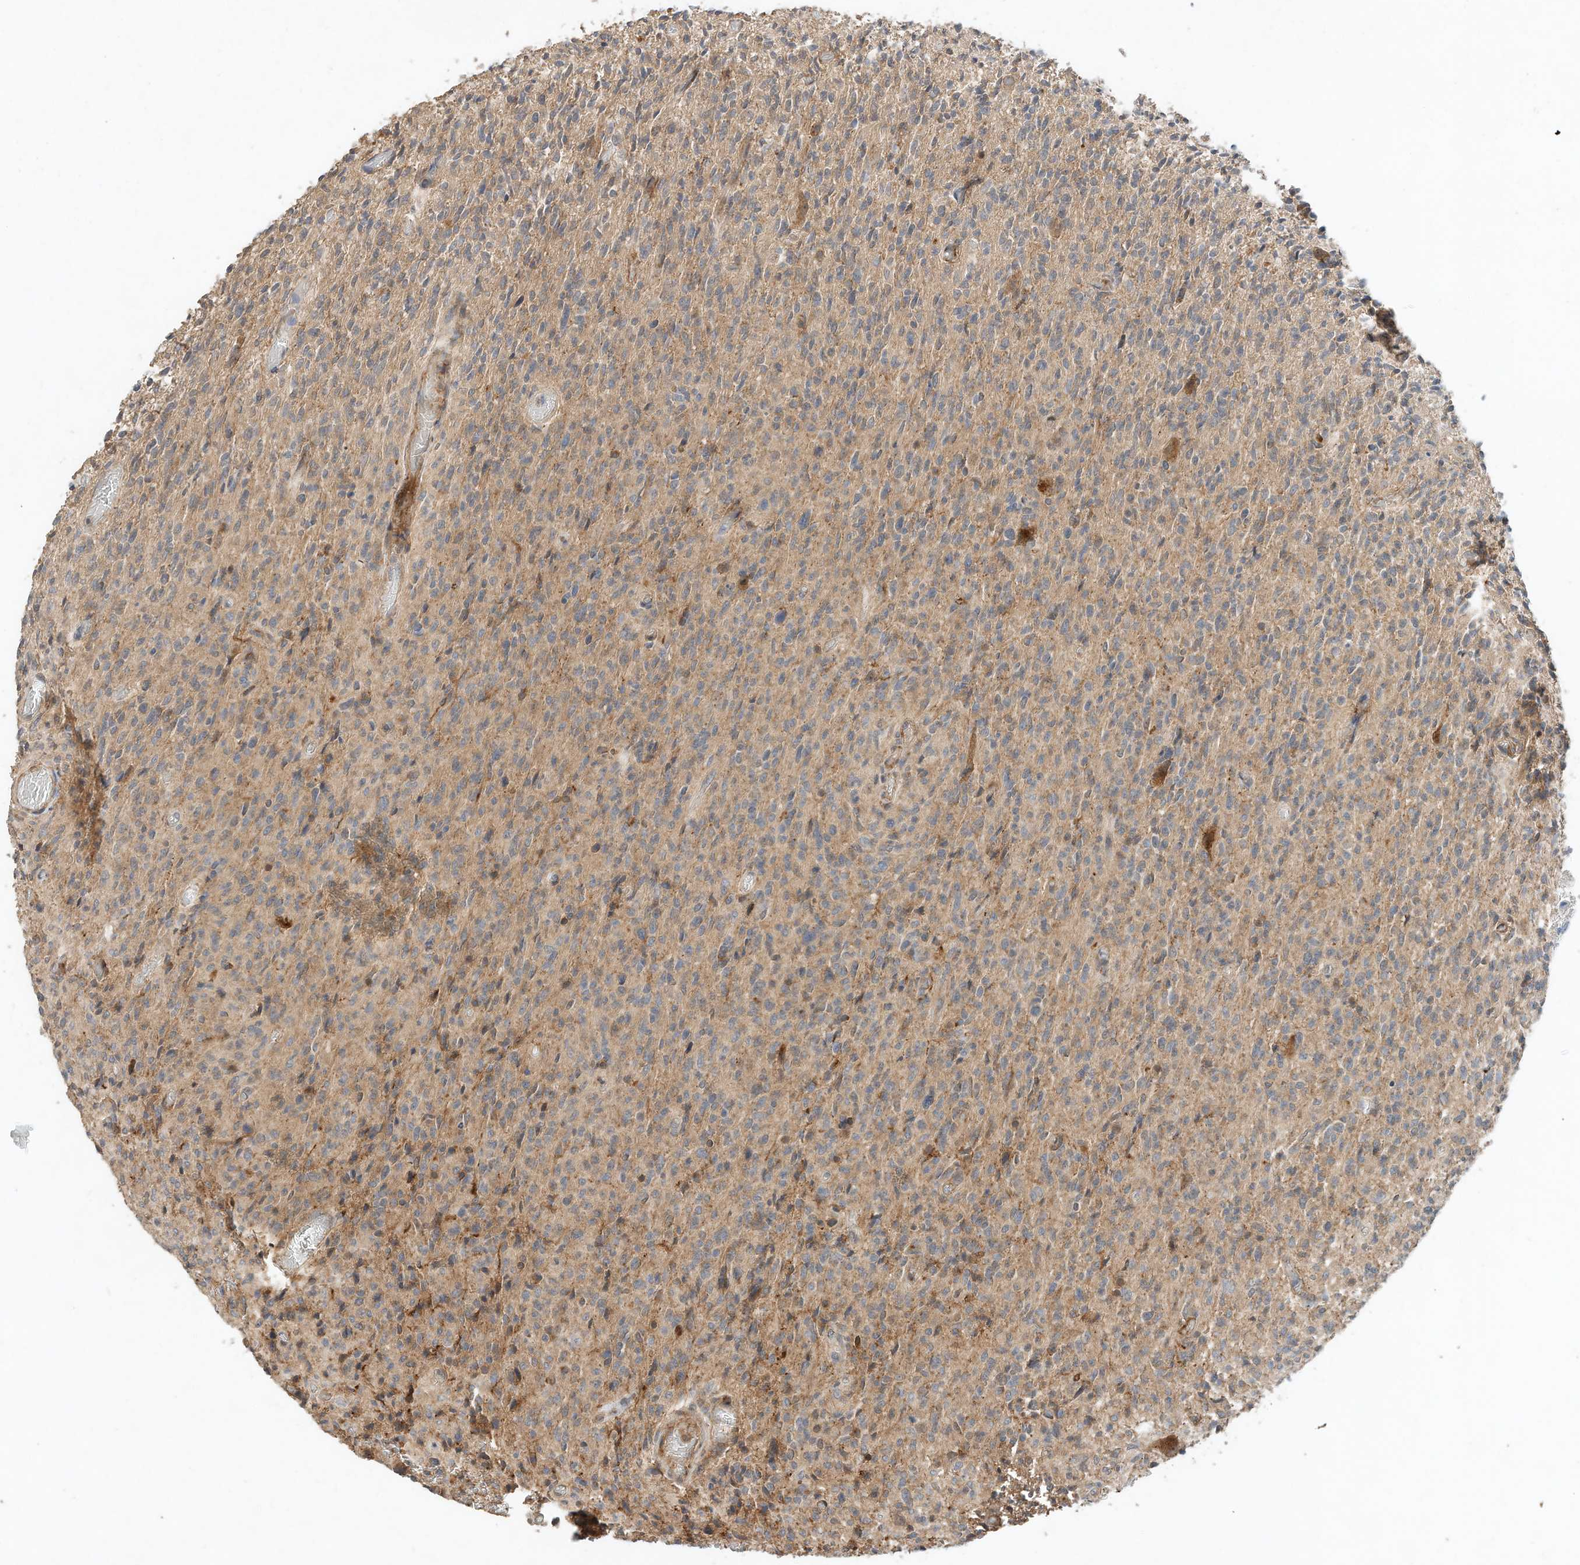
{"staining": {"intensity": "moderate", "quantity": ">75%", "location": "cytoplasmic/membranous"}, "tissue": "glioma", "cell_type": "Tumor cells", "image_type": "cancer", "snomed": [{"axis": "morphology", "description": "Glioma, malignant, High grade"}, {"axis": "topography", "description": "Brain"}], "caption": "Immunohistochemistry (IHC) micrograph of neoplastic tissue: glioma stained using immunohistochemistry (IHC) displays medium levels of moderate protein expression localized specifically in the cytoplasmic/membranous of tumor cells, appearing as a cytoplasmic/membranous brown color.", "gene": "CPAMD8", "patient": {"sex": "female", "age": 57}}